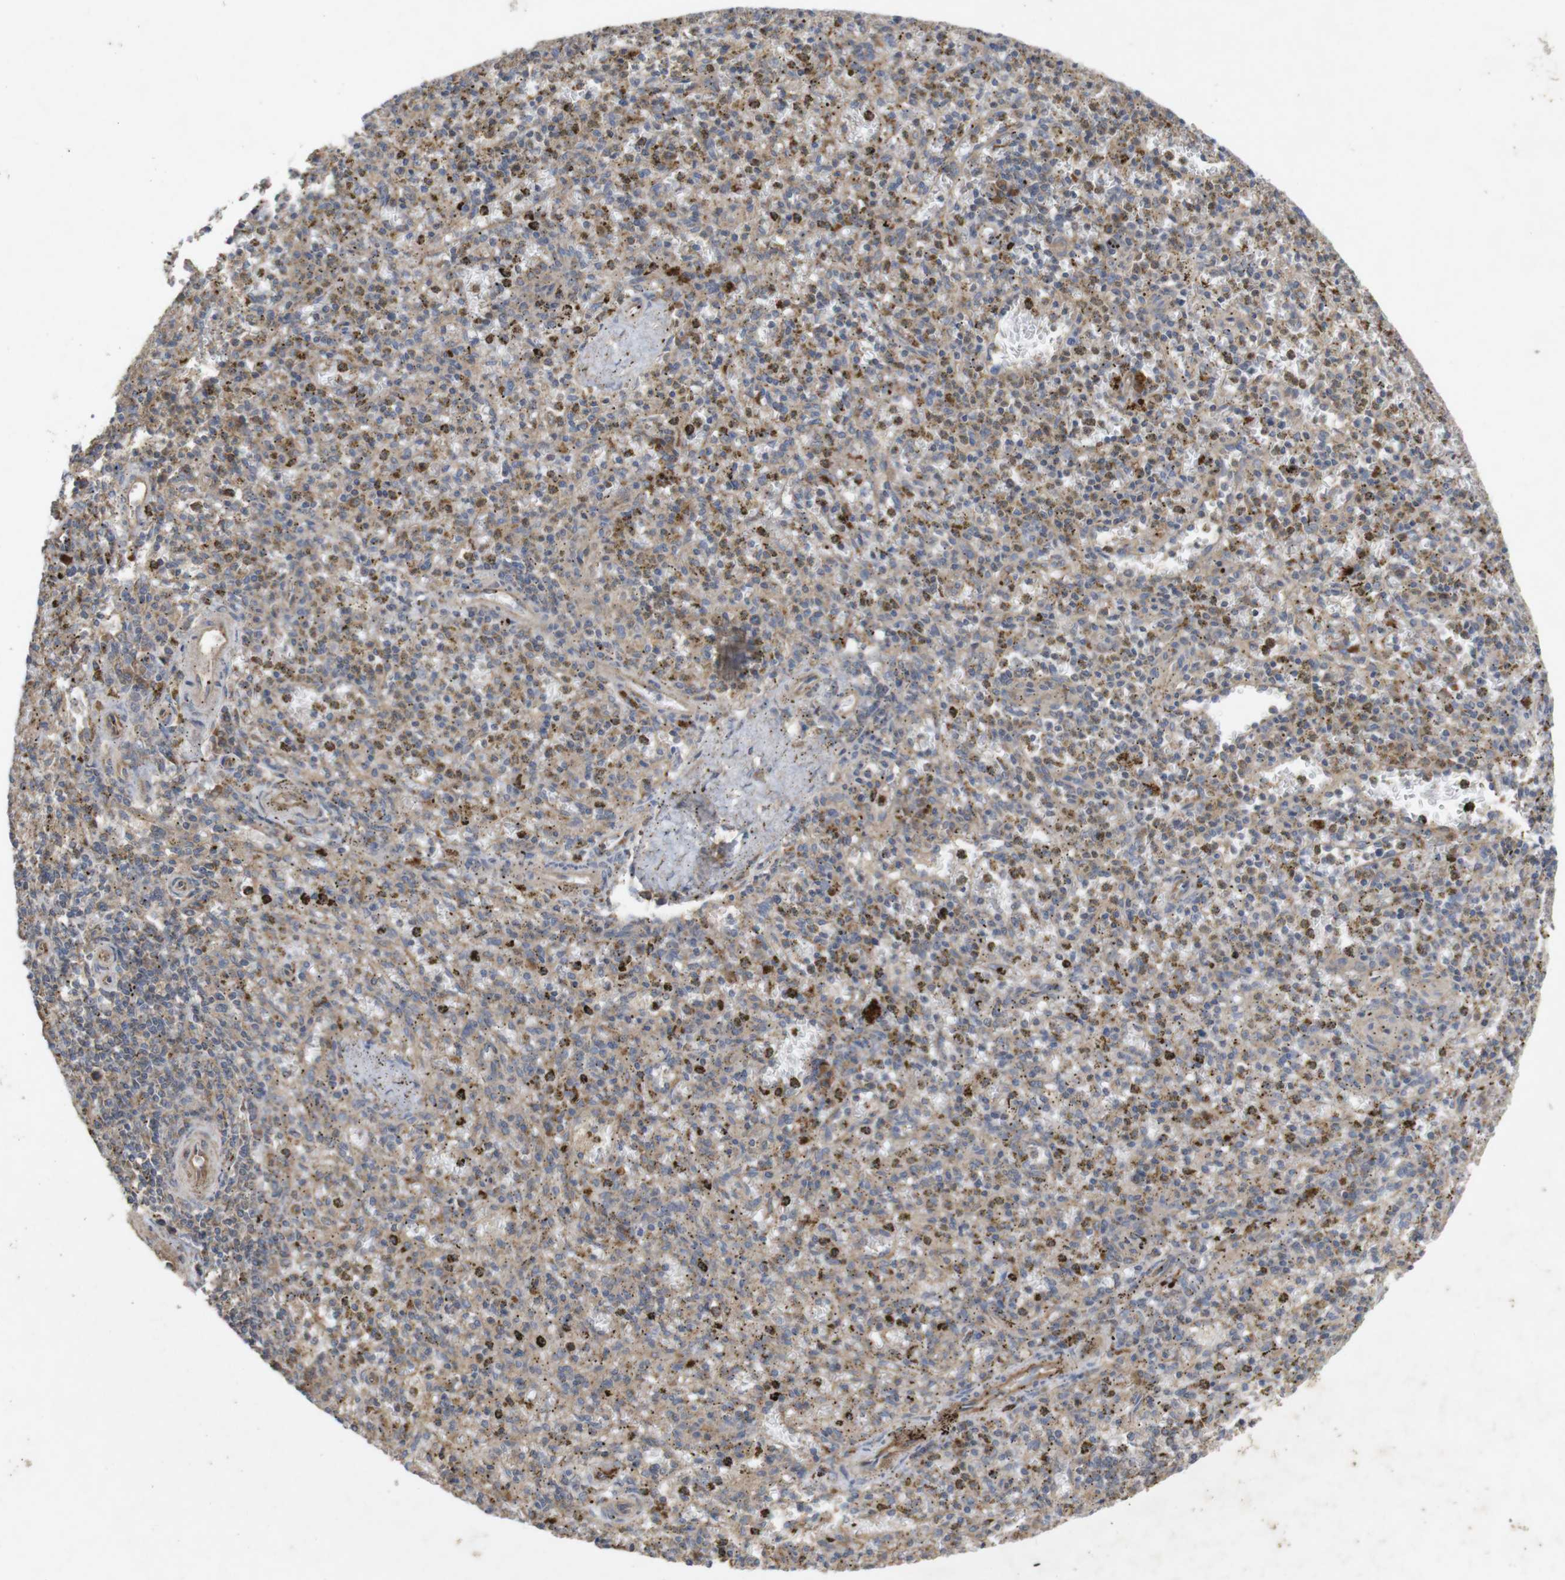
{"staining": {"intensity": "moderate", "quantity": ">75%", "location": "cytoplasmic/membranous"}, "tissue": "spleen", "cell_type": "Cells in red pulp", "image_type": "normal", "snomed": [{"axis": "morphology", "description": "Normal tissue, NOS"}, {"axis": "topography", "description": "Spleen"}], "caption": "IHC staining of normal spleen, which demonstrates medium levels of moderate cytoplasmic/membranous staining in approximately >75% of cells in red pulp indicating moderate cytoplasmic/membranous protein staining. The staining was performed using DAB (brown) for protein detection and nuclei were counterstained in hematoxylin (blue).", "gene": "KCNS3", "patient": {"sex": "male", "age": 72}}